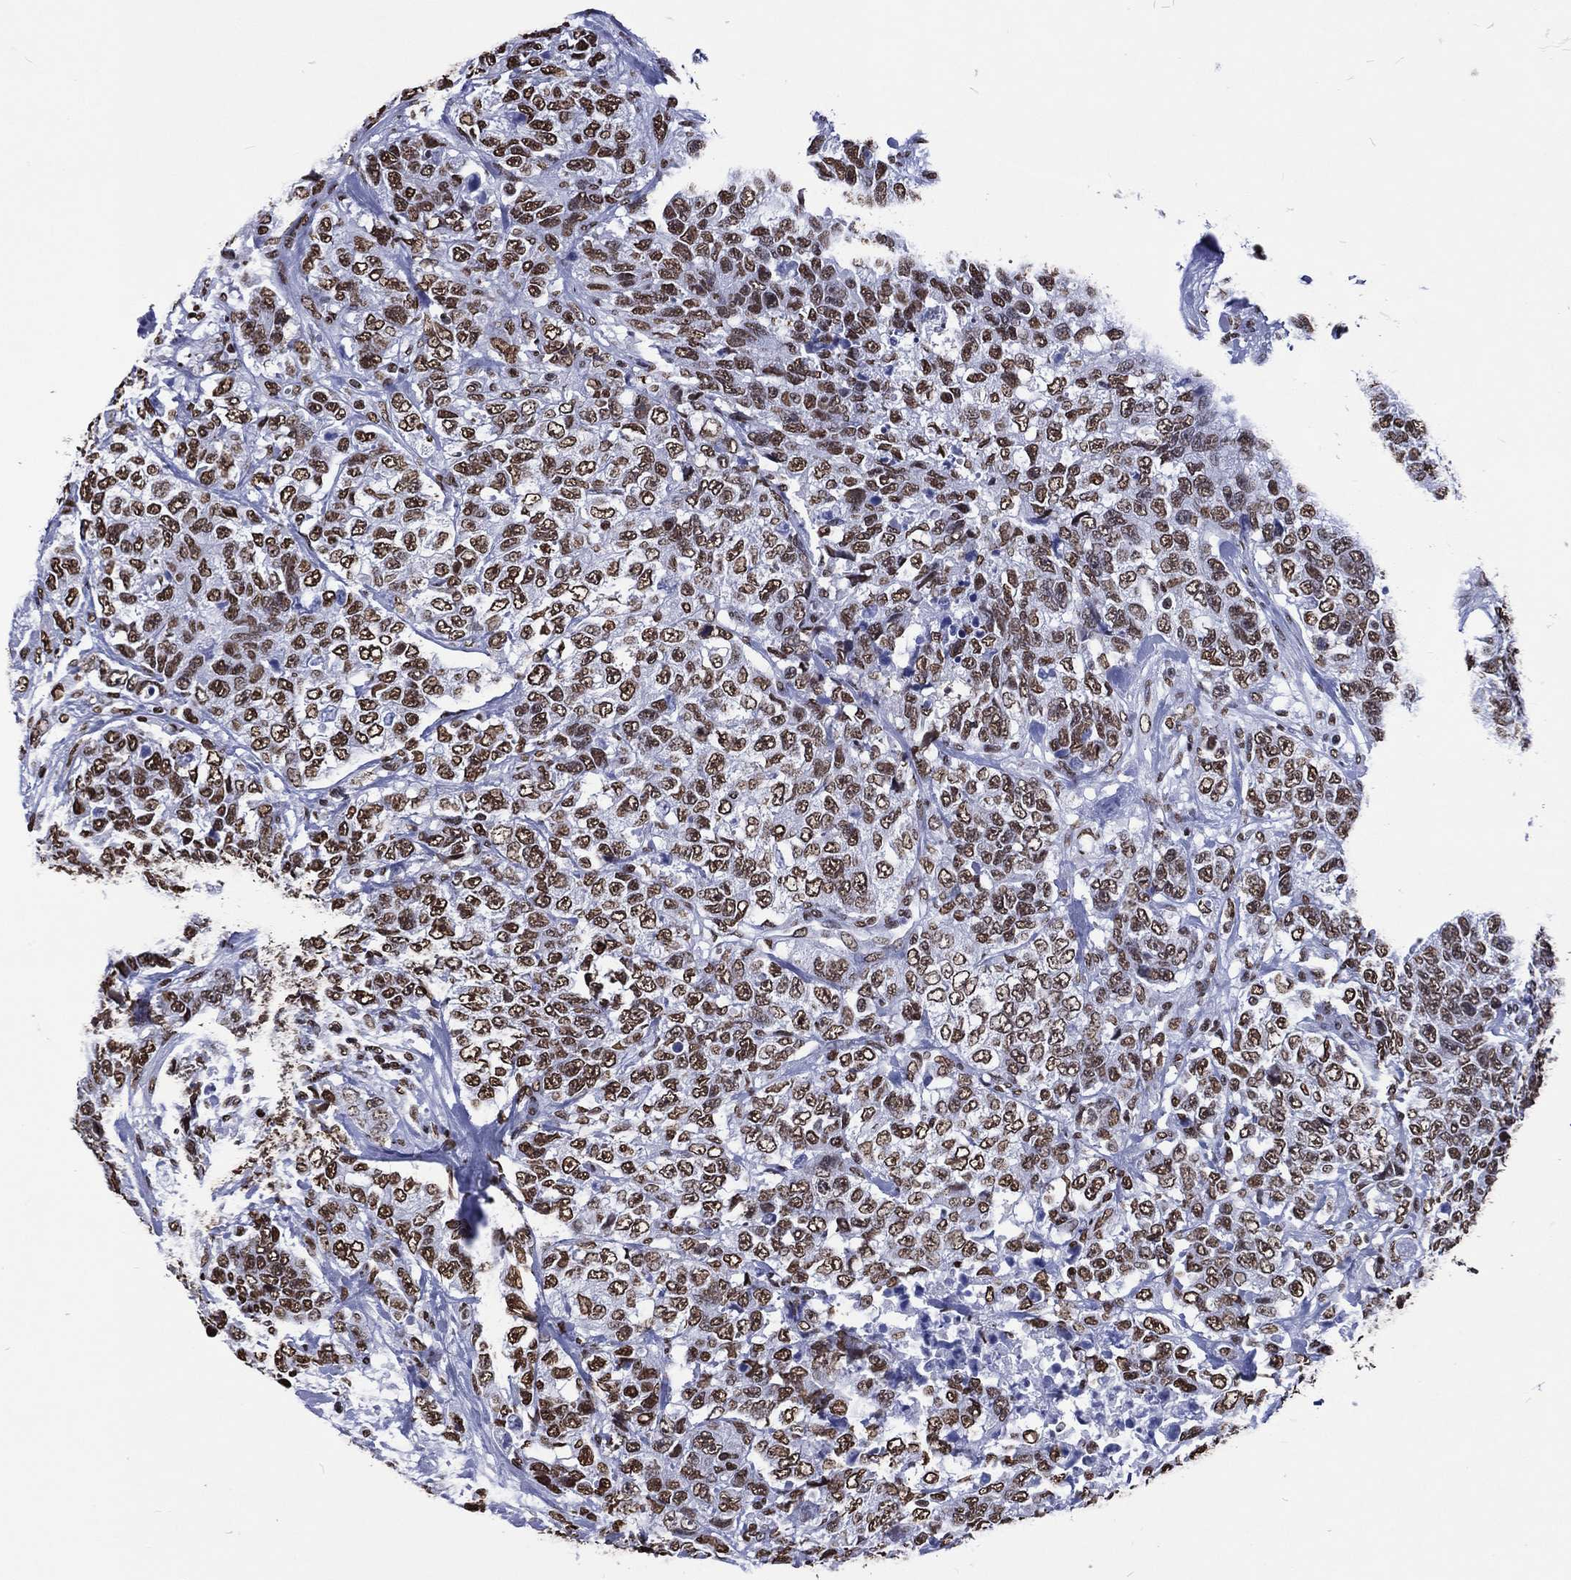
{"staining": {"intensity": "strong", "quantity": ">75%", "location": "nuclear"}, "tissue": "urothelial cancer", "cell_type": "Tumor cells", "image_type": "cancer", "snomed": [{"axis": "morphology", "description": "Urothelial carcinoma, High grade"}, {"axis": "topography", "description": "Urinary bladder"}], "caption": "Urothelial carcinoma (high-grade) stained for a protein reveals strong nuclear positivity in tumor cells.", "gene": "RETREG2", "patient": {"sex": "female", "age": 78}}